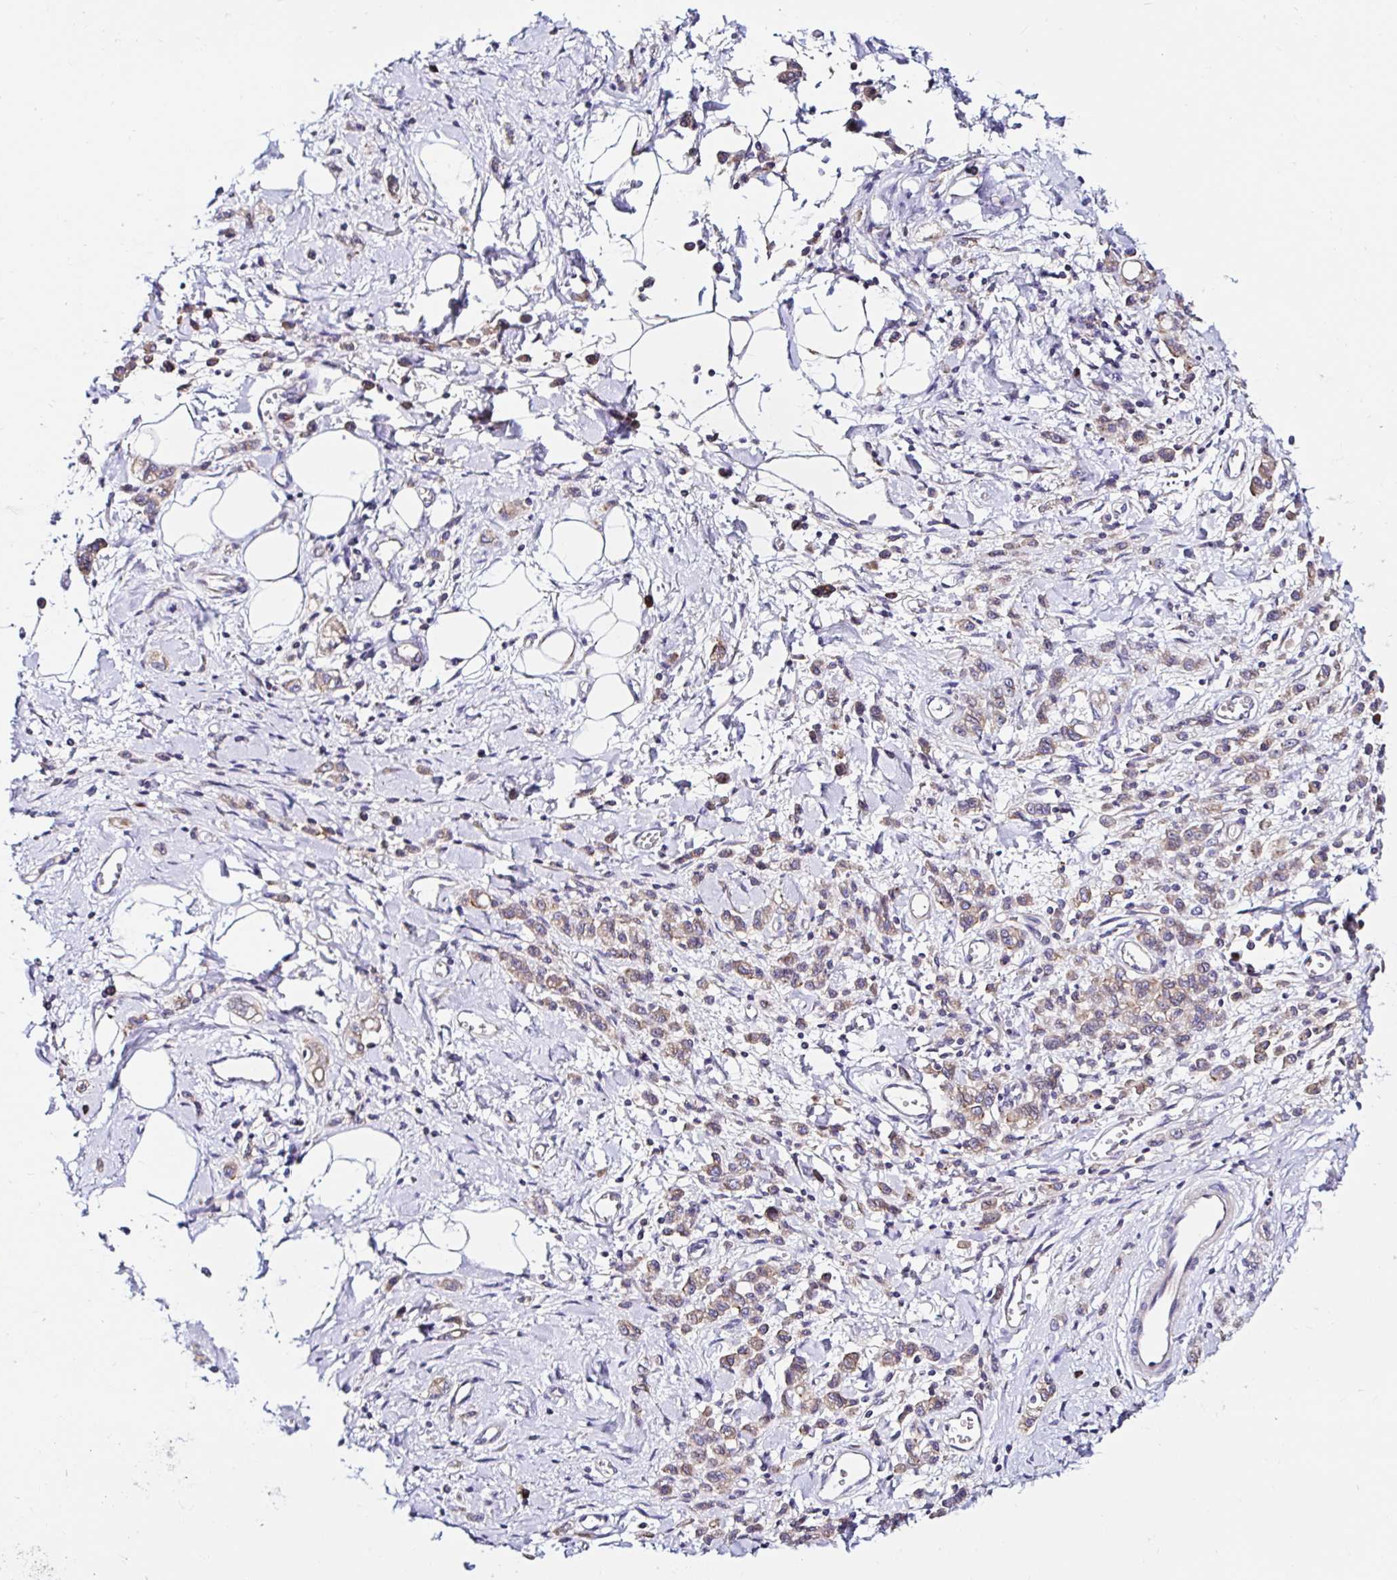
{"staining": {"intensity": "weak", "quantity": "25%-75%", "location": "cytoplasmic/membranous"}, "tissue": "stomach cancer", "cell_type": "Tumor cells", "image_type": "cancer", "snomed": [{"axis": "morphology", "description": "Adenocarcinoma, NOS"}, {"axis": "topography", "description": "Stomach"}], "caption": "High-power microscopy captured an immunohistochemistry (IHC) histopathology image of stomach adenocarcinoma, revealing weak cytoplasmic/membranous positivity in approximately 25%-75% of tumor cells.", "gene": "VSIG2", "patient": {"sex": "male", "age": 77}}